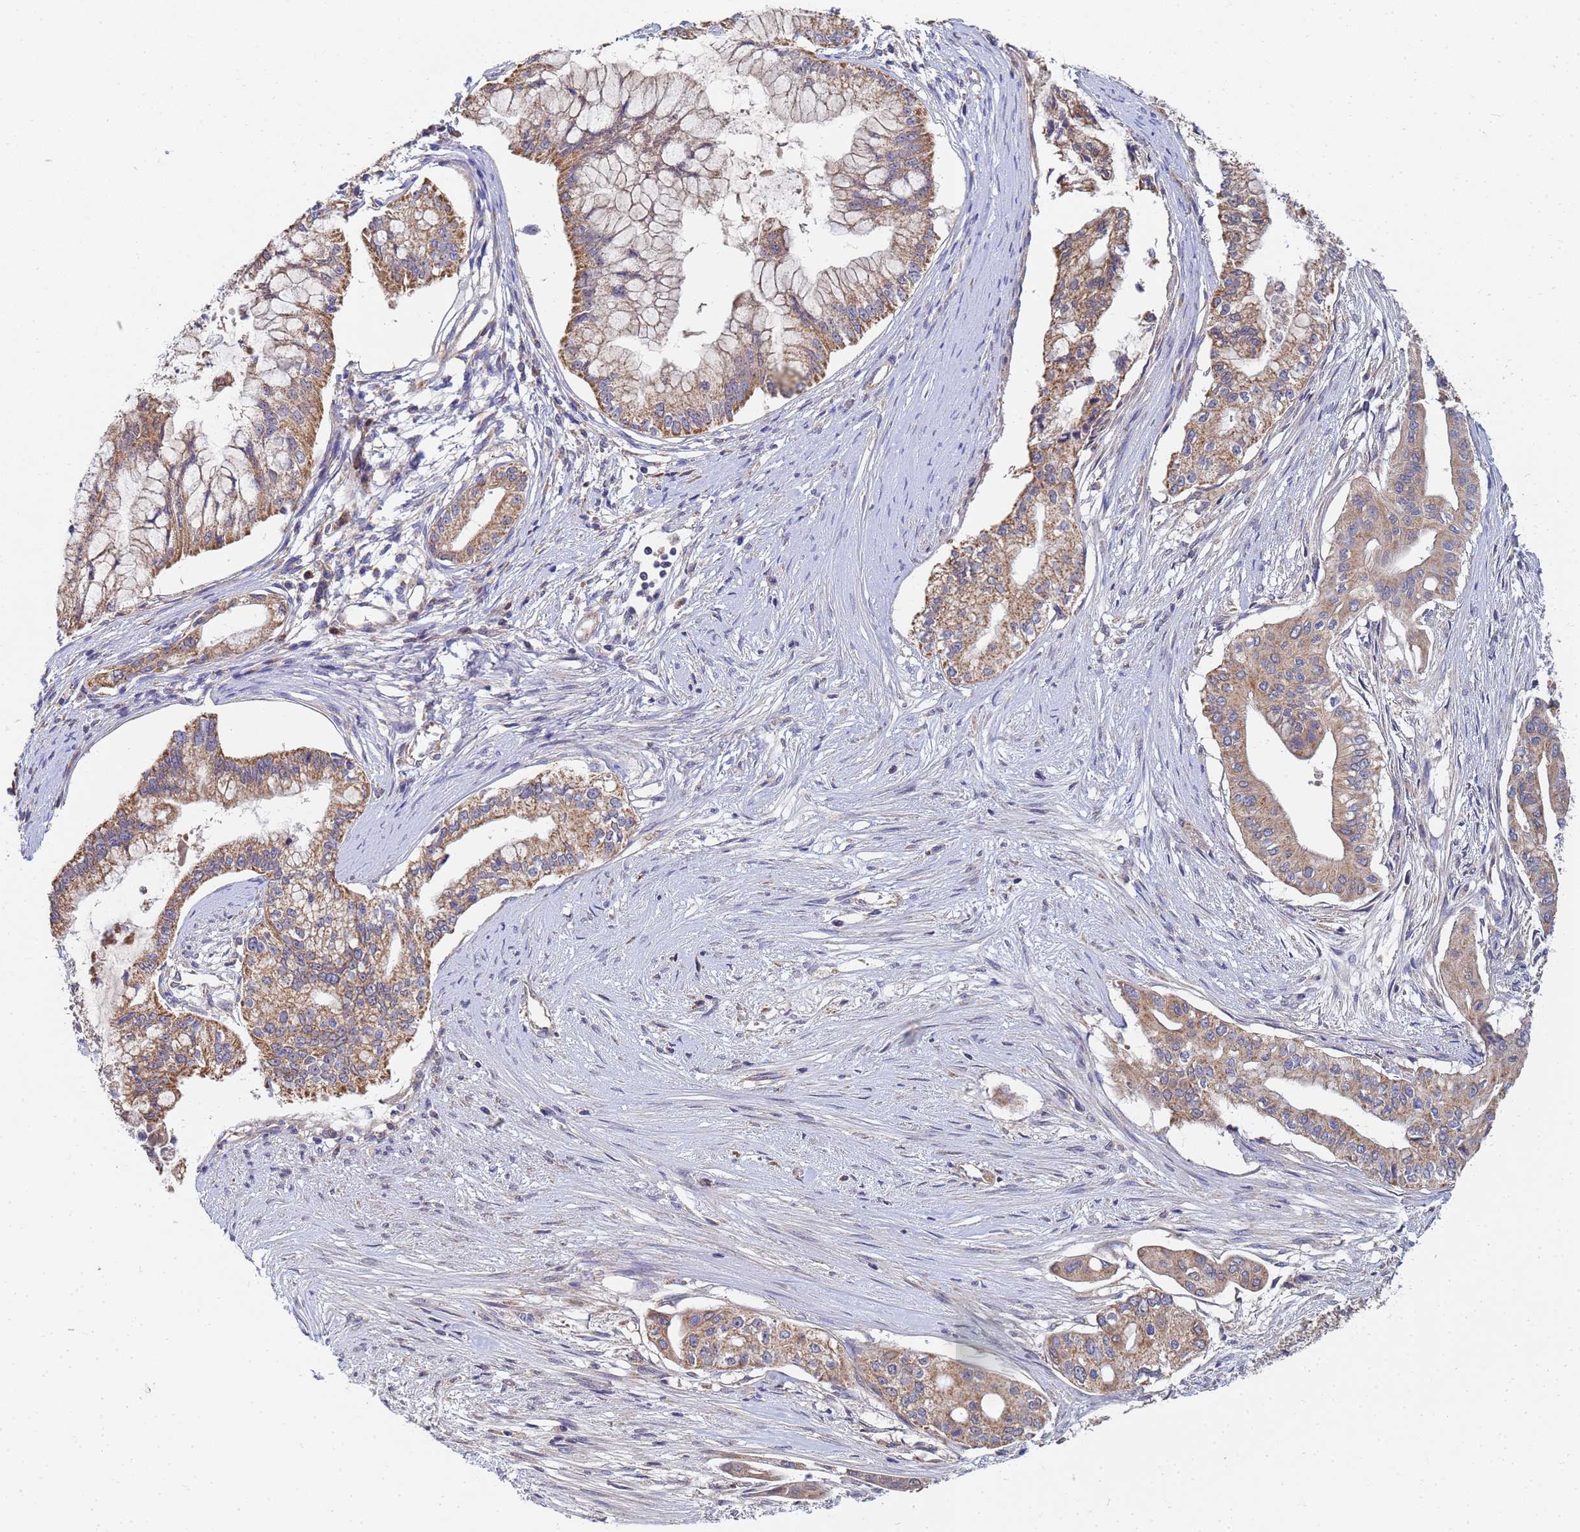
{"staining": {"intensity": "moderate", "quantity": ">75%", "location": "cytoplasmic/membranous"}, "tissue": "pancreatic cancer", "cell_type": "Tumor cells", "image_type": "cancer", "snomed": [{"axis": "morphology", "description": "Adenocarcinoma, NOS"}, {"axis": "topography", "description": "Pancreas"}], "caption": "Pancreatic adenocarcinoma was stained to show a protein in brown. There is medium levels of moderate cytoplasmic/membranous staining in approximately >75% of tumor cells.", "gene": "C5orf34", "patient": {"sex": "male", "age": 46}}